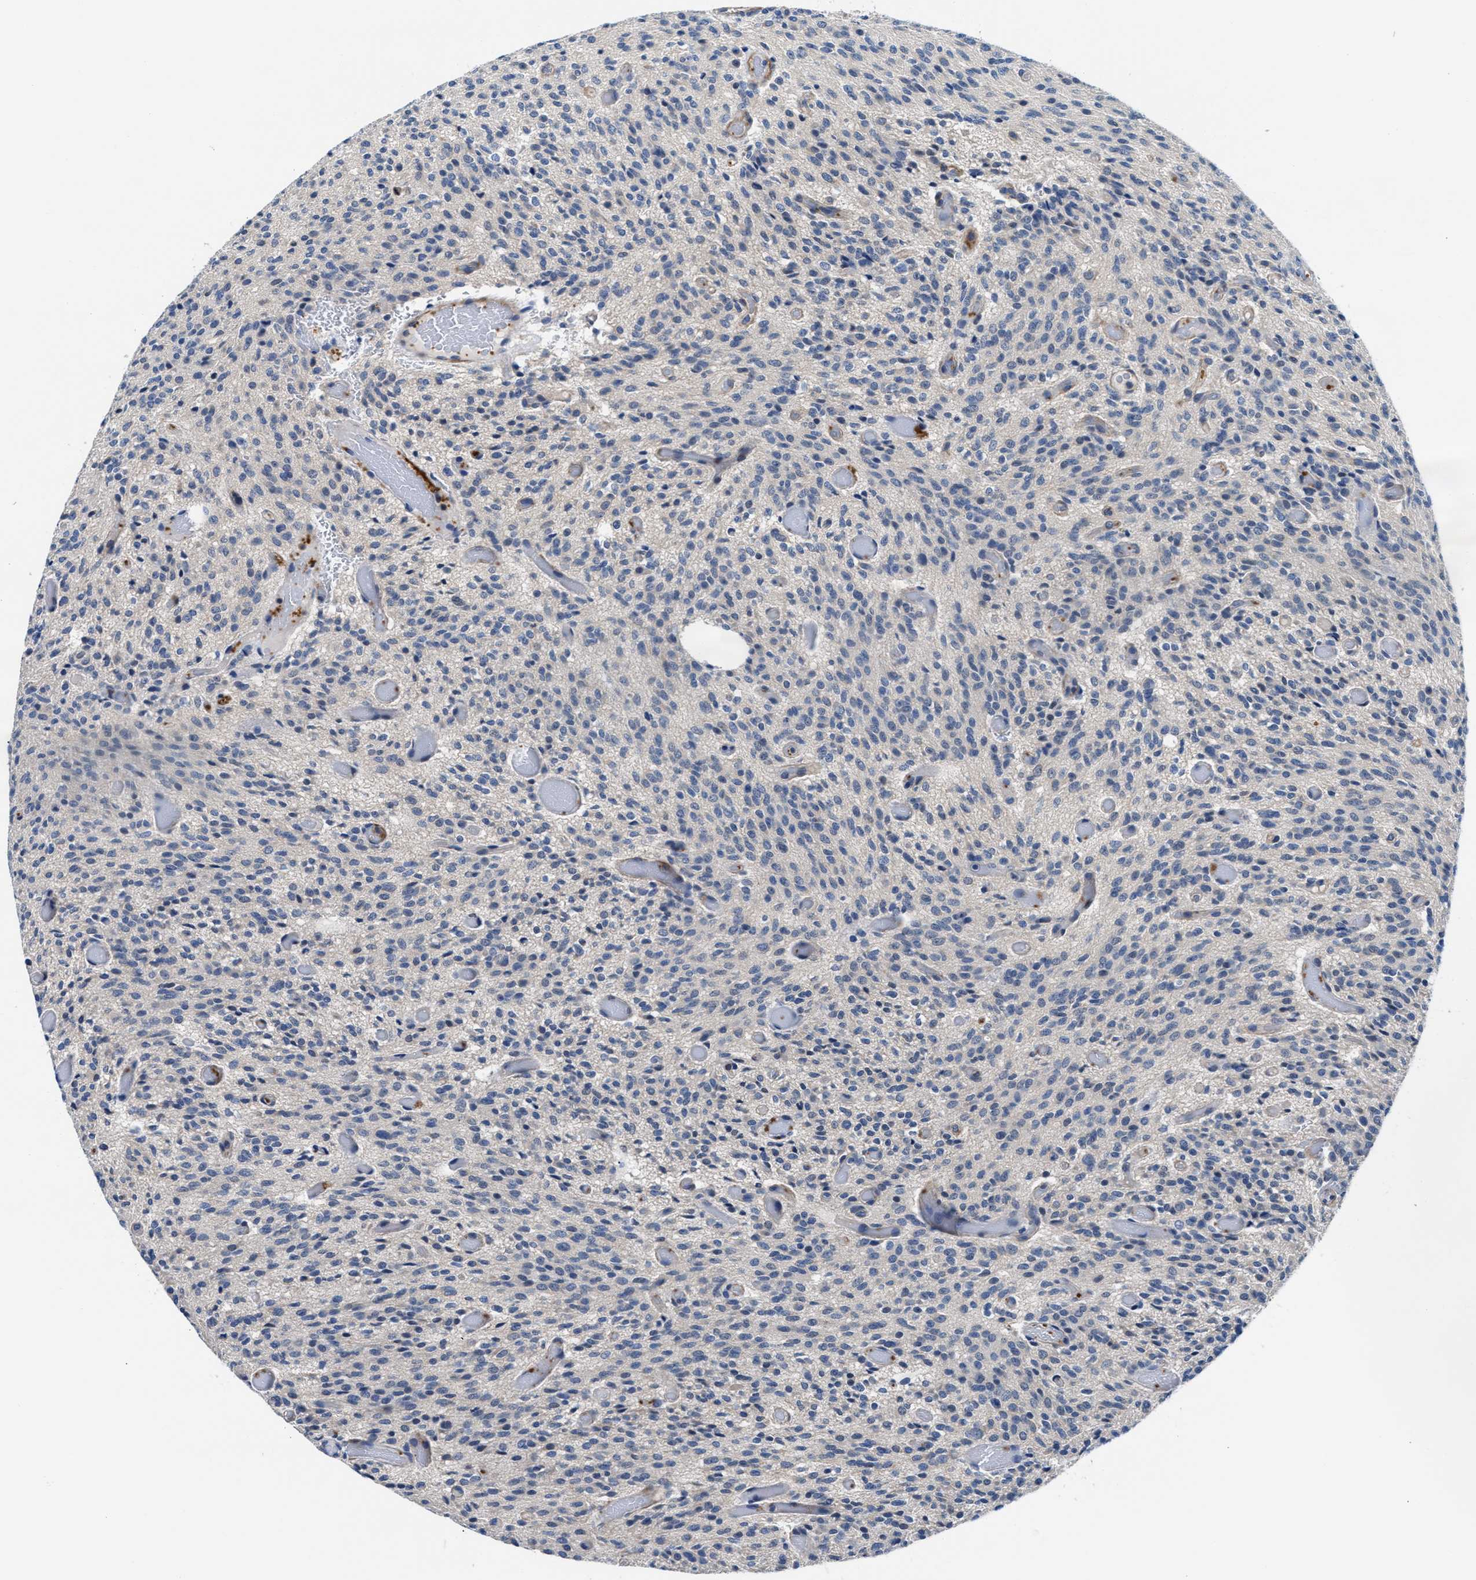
{"staining": {"intensity": "negative", "quantity": "none", "location": "none"}, "tissue": "glioma", "cell_type": "Tumor cells", "image_type": "cancer", "snomed": [{"axis": "morphology", "description": "Glioma, malignant, High grade"}, {"axis": "topography", "description": "Brain"}], "caption": "Immunohistochemistry (IHC) histopathology image of neoplastic tissue: human malignant glioma (high-grade) stained with DAB shows no significant protein expression in tumor cells. The staining was performed using DAB to visualize the protein expression in brown, while the nuclei were stained in blue with hematoxylin (Magnification: 20x).", "gene": "PARG", "patient": {"sex": "male", "age": 34}}